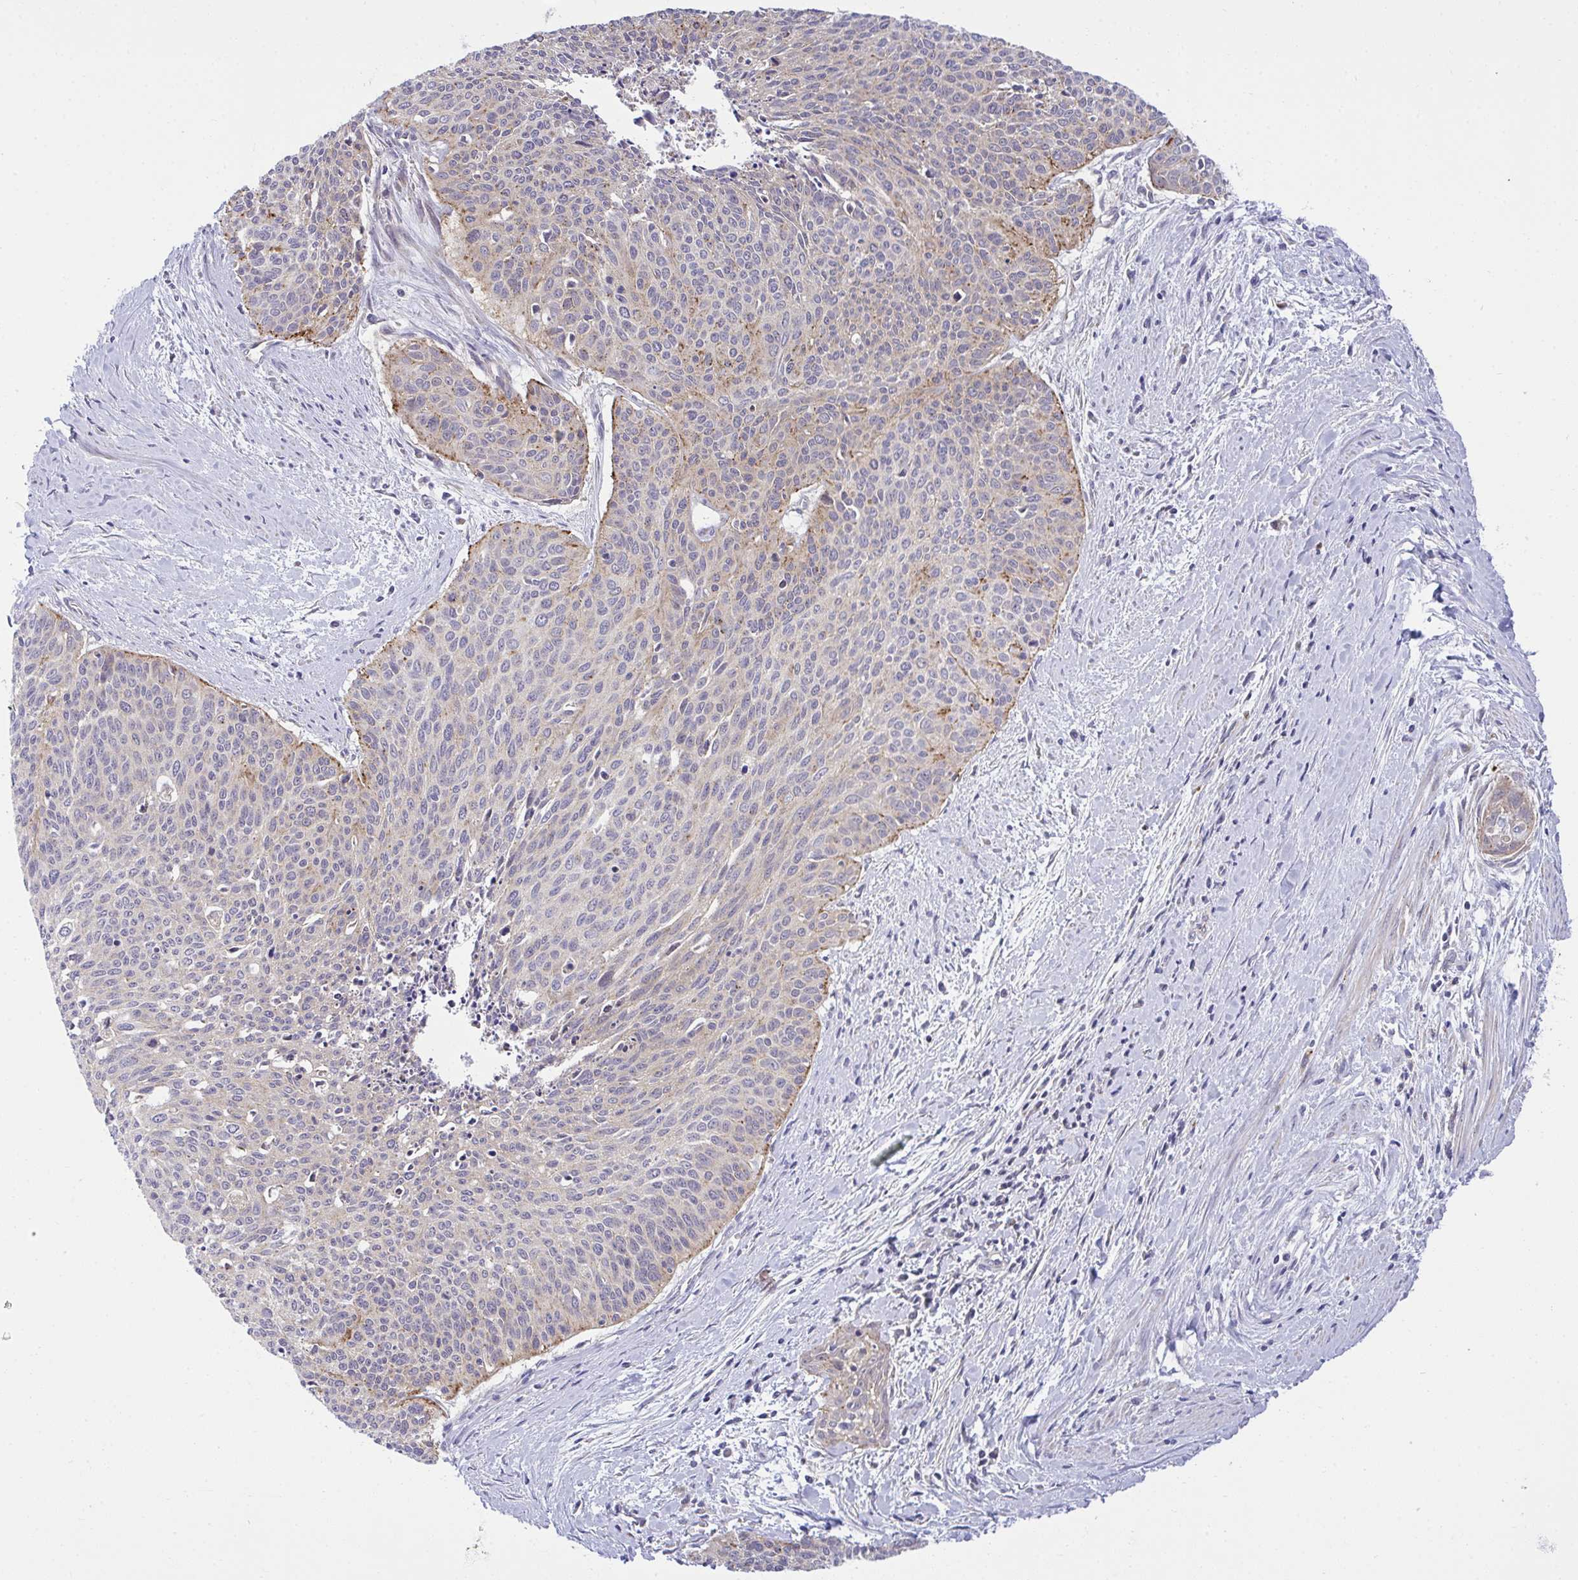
{"staining": {"intensity": "weak", "quantity": "25%-75%", "location": "cytoplasmic/membranous"}, "tissue": "cervical cancer", "cell_type": "Tumor cells", "image_type": "cancer", "snomed": [{"axis": "morphology", "description": "Squamous cell carcinoma, NOS"}, {"axis": "topography", "description": "Cervix"}], "caption": "The micrograph demonstrates a brown stain indicating the presence of a protein in the cytoplasmic/membranous of tumor cells in cervical squamous cell carcinoma.", "gene": "XAF1", "patient": {"sex": "female", "age": 55}}